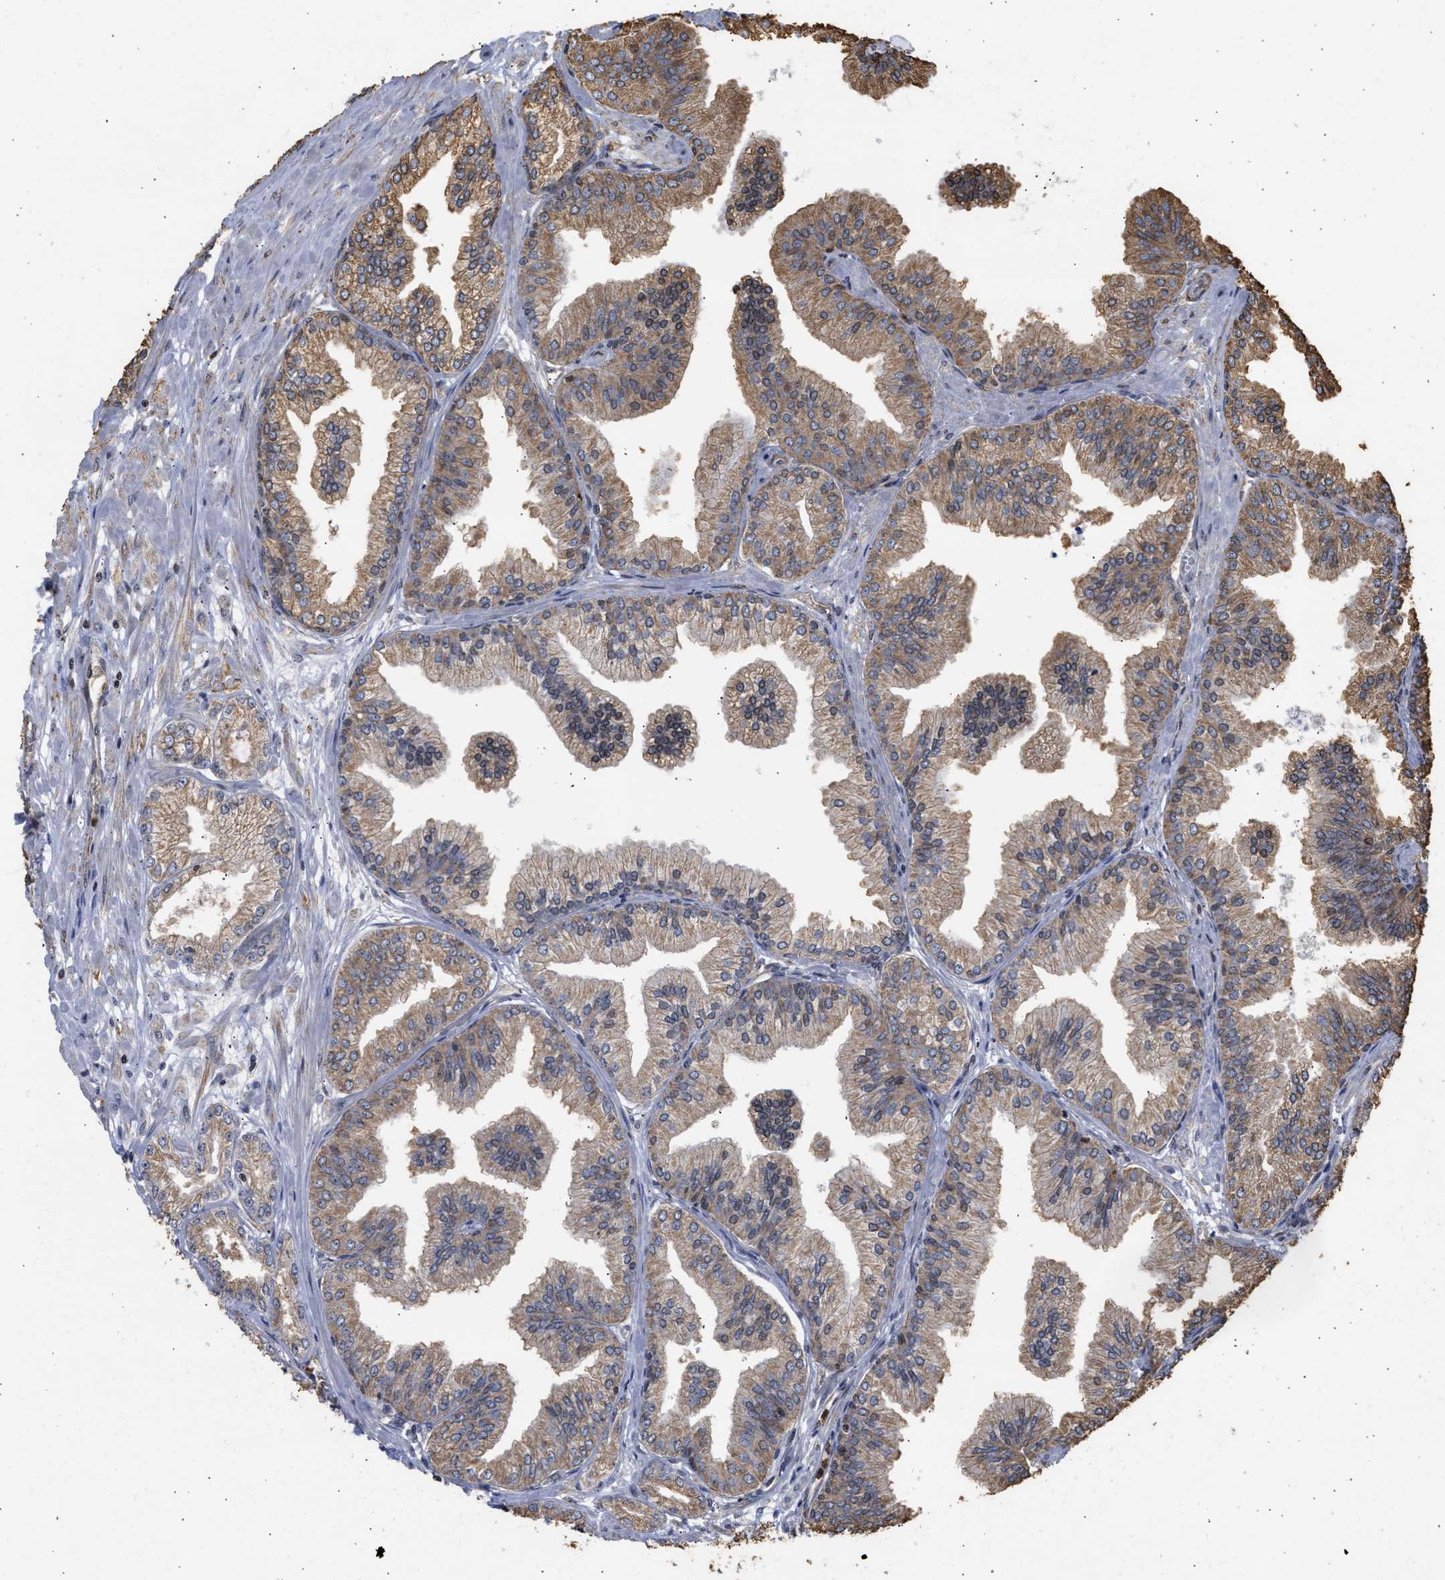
{"staining": {"intensity": "moderate", "quantity": ">75%", "location": "cytoplasmic/membranous"}, "tissue": "prostate cancer", "cell_type": "Tumor cells", "image_type": "cancer", "snomed": [{"axis": "morphology", "description": "Adenocarcinoma, Low grade"}, {"axis": "topography", "description": "Prostate"}], "caption": "Approximately >75% of tumor cells in prostate cancer (adenocarcinoma (low-grade)) exhibit moderate cytoplasmic/membranous protein staining as visualized by brown immunohistochemical staining.", "gene": "ENSG00000142539", "patient": {"sex": "male", "age": 52}}